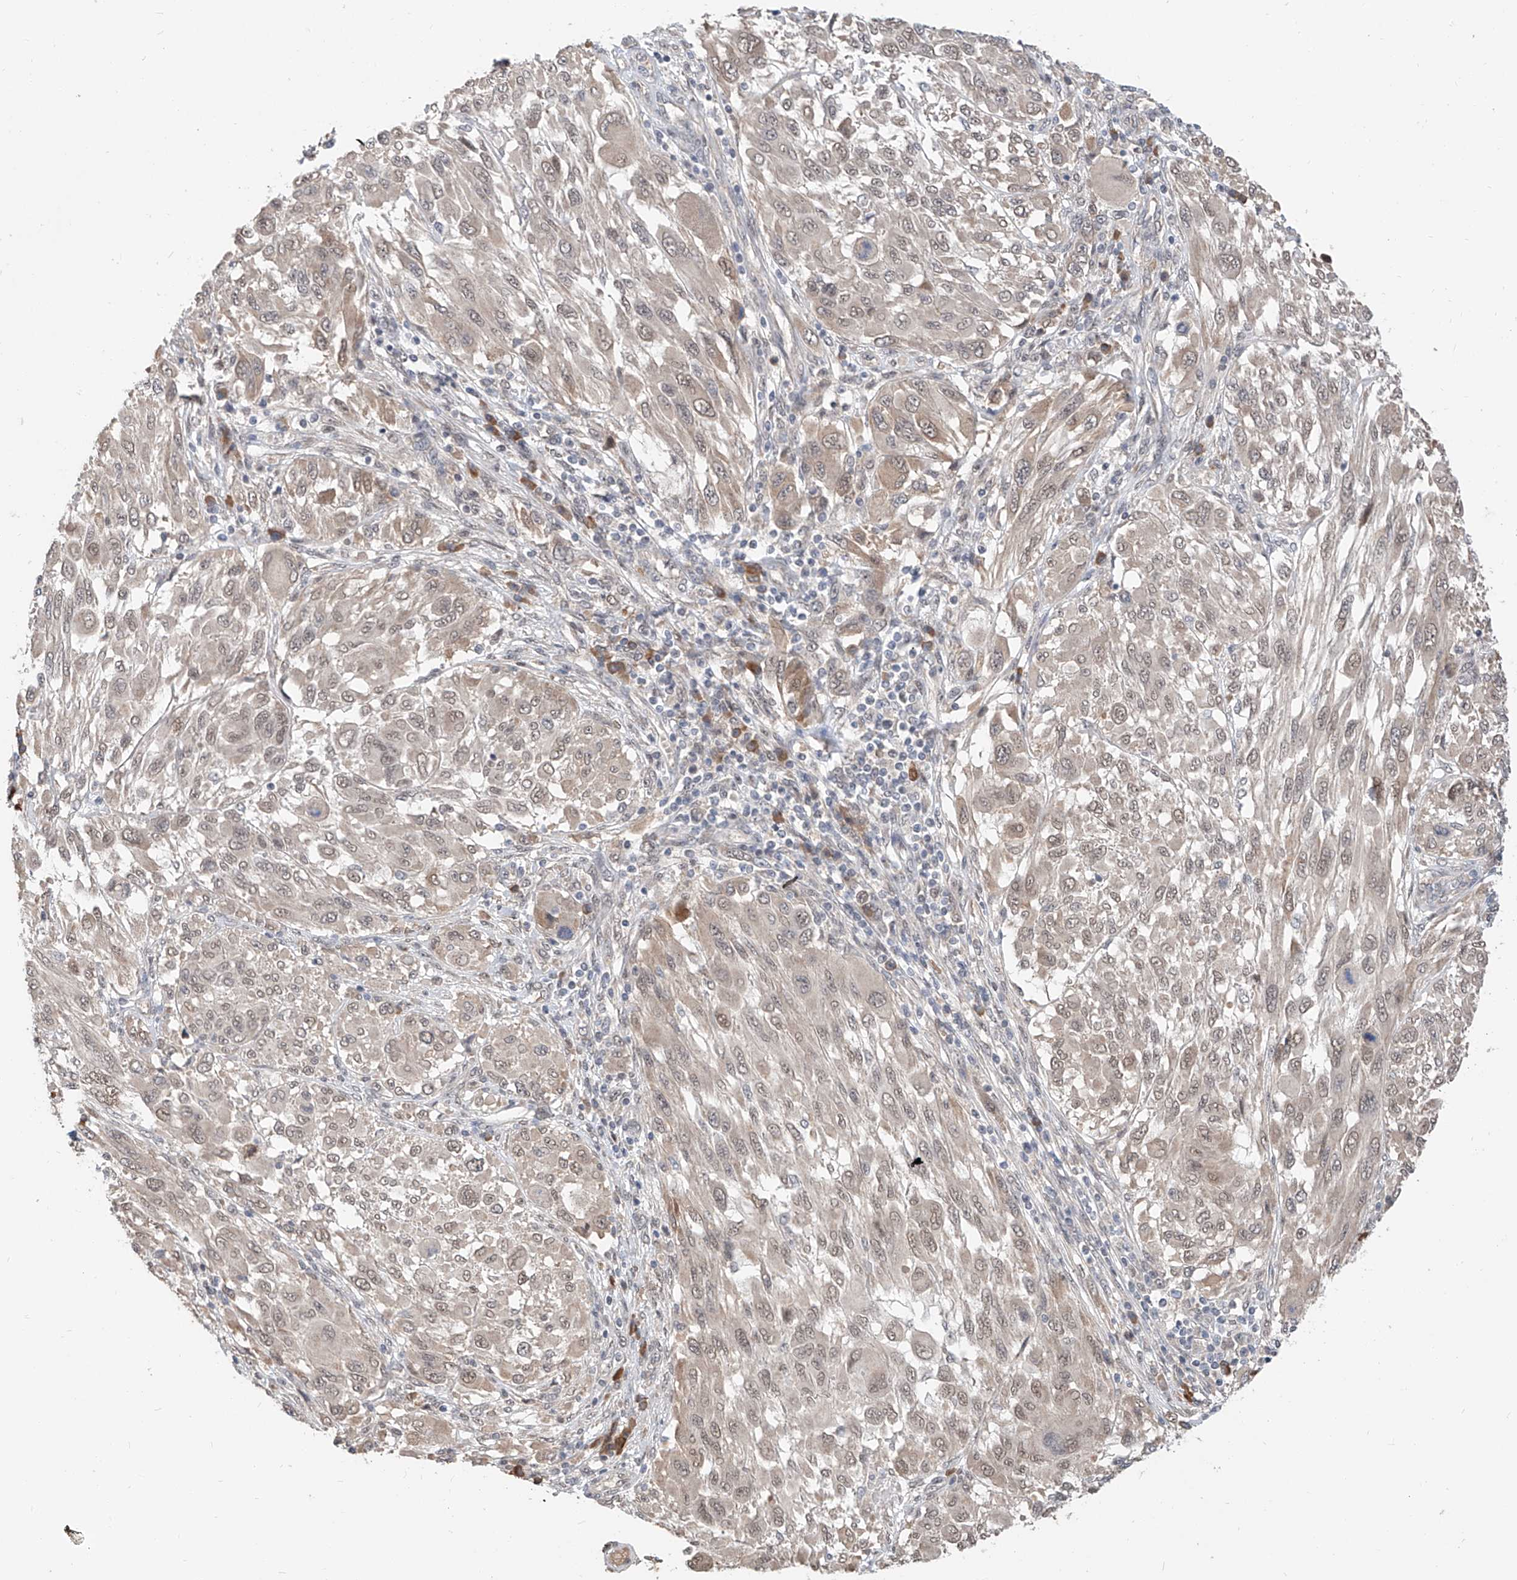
{"staining": {"intensity": "weak", "quantity": "25%-75%", "location": "nuclear"}, "tissue": "melanoma", "cell_type": "Tumor cells", "image_type": "cancer", "snomed": [{"axis": "morphology", "description": "Malignant melanoma, NOS"}, {"axis": "topography", "description": "Skin"}], "caption": "Weak nuclear protein positivity is present in approximately 25%-75% of tumor cells in melanoma.", "gene": "CARMIL3", "patient": {"sex": "female", "age": 91}}